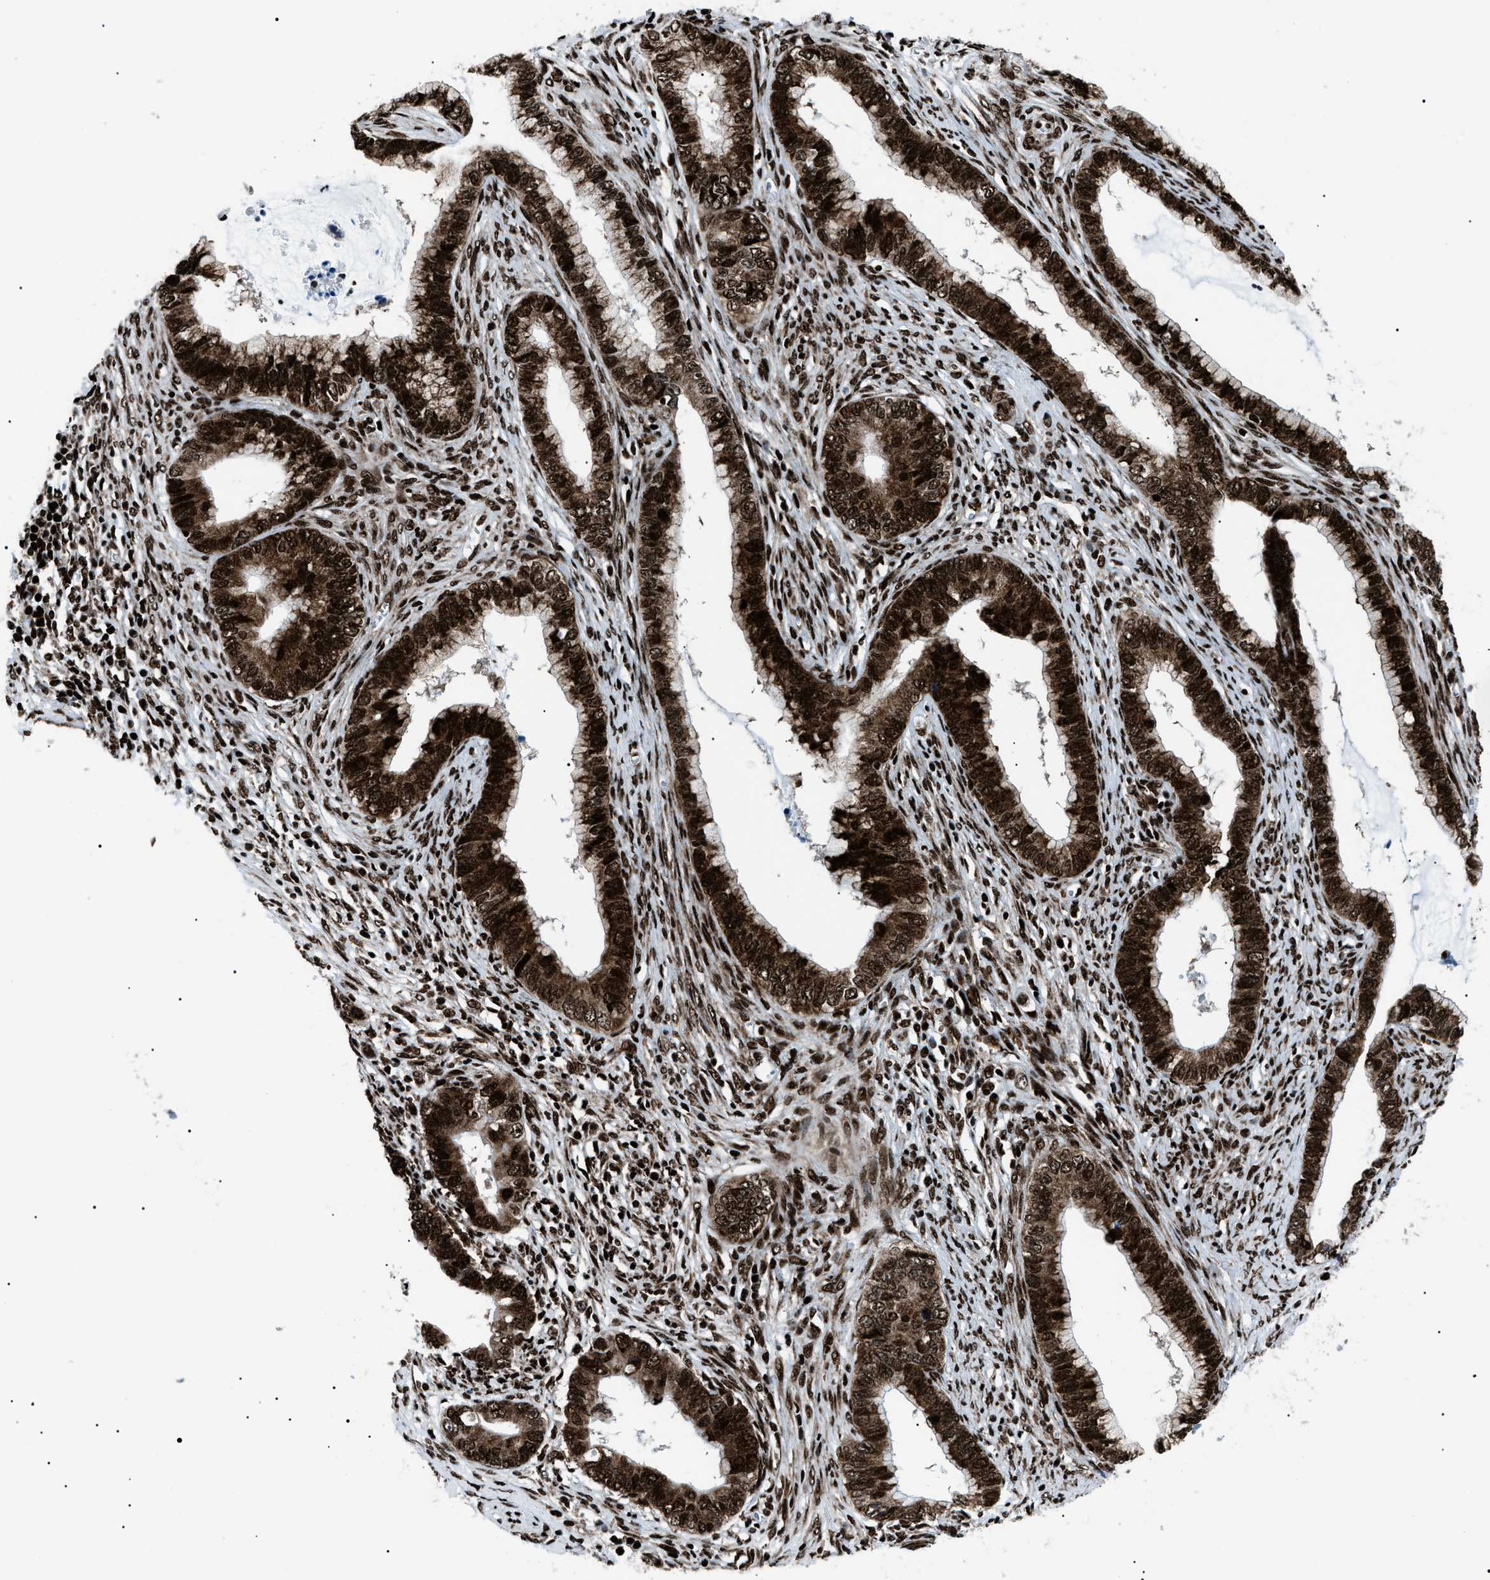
{"staining": {"intensity": "strong", "quantity": ">75%", "location": "cytoplasmic/membranous,nuclear"}, "tissue": "cervical cancer", "cell_type": "Tumor cells", "image_type": "cancer", "snomed": [{"axis": "morphology", "description": "Adenocarcinoma, NOS"}, {"axis": "topography", "description": "Cervix"}], "caption": "Brown immunohistochemical staining in adenocarcinoma (cervical) reveals strong cytoplasmic/membranous and nuclear expression in approximately >75% of tumor cells.", "gene": "HNRNPK", "patient": {"sex": "female", "age": 44}}